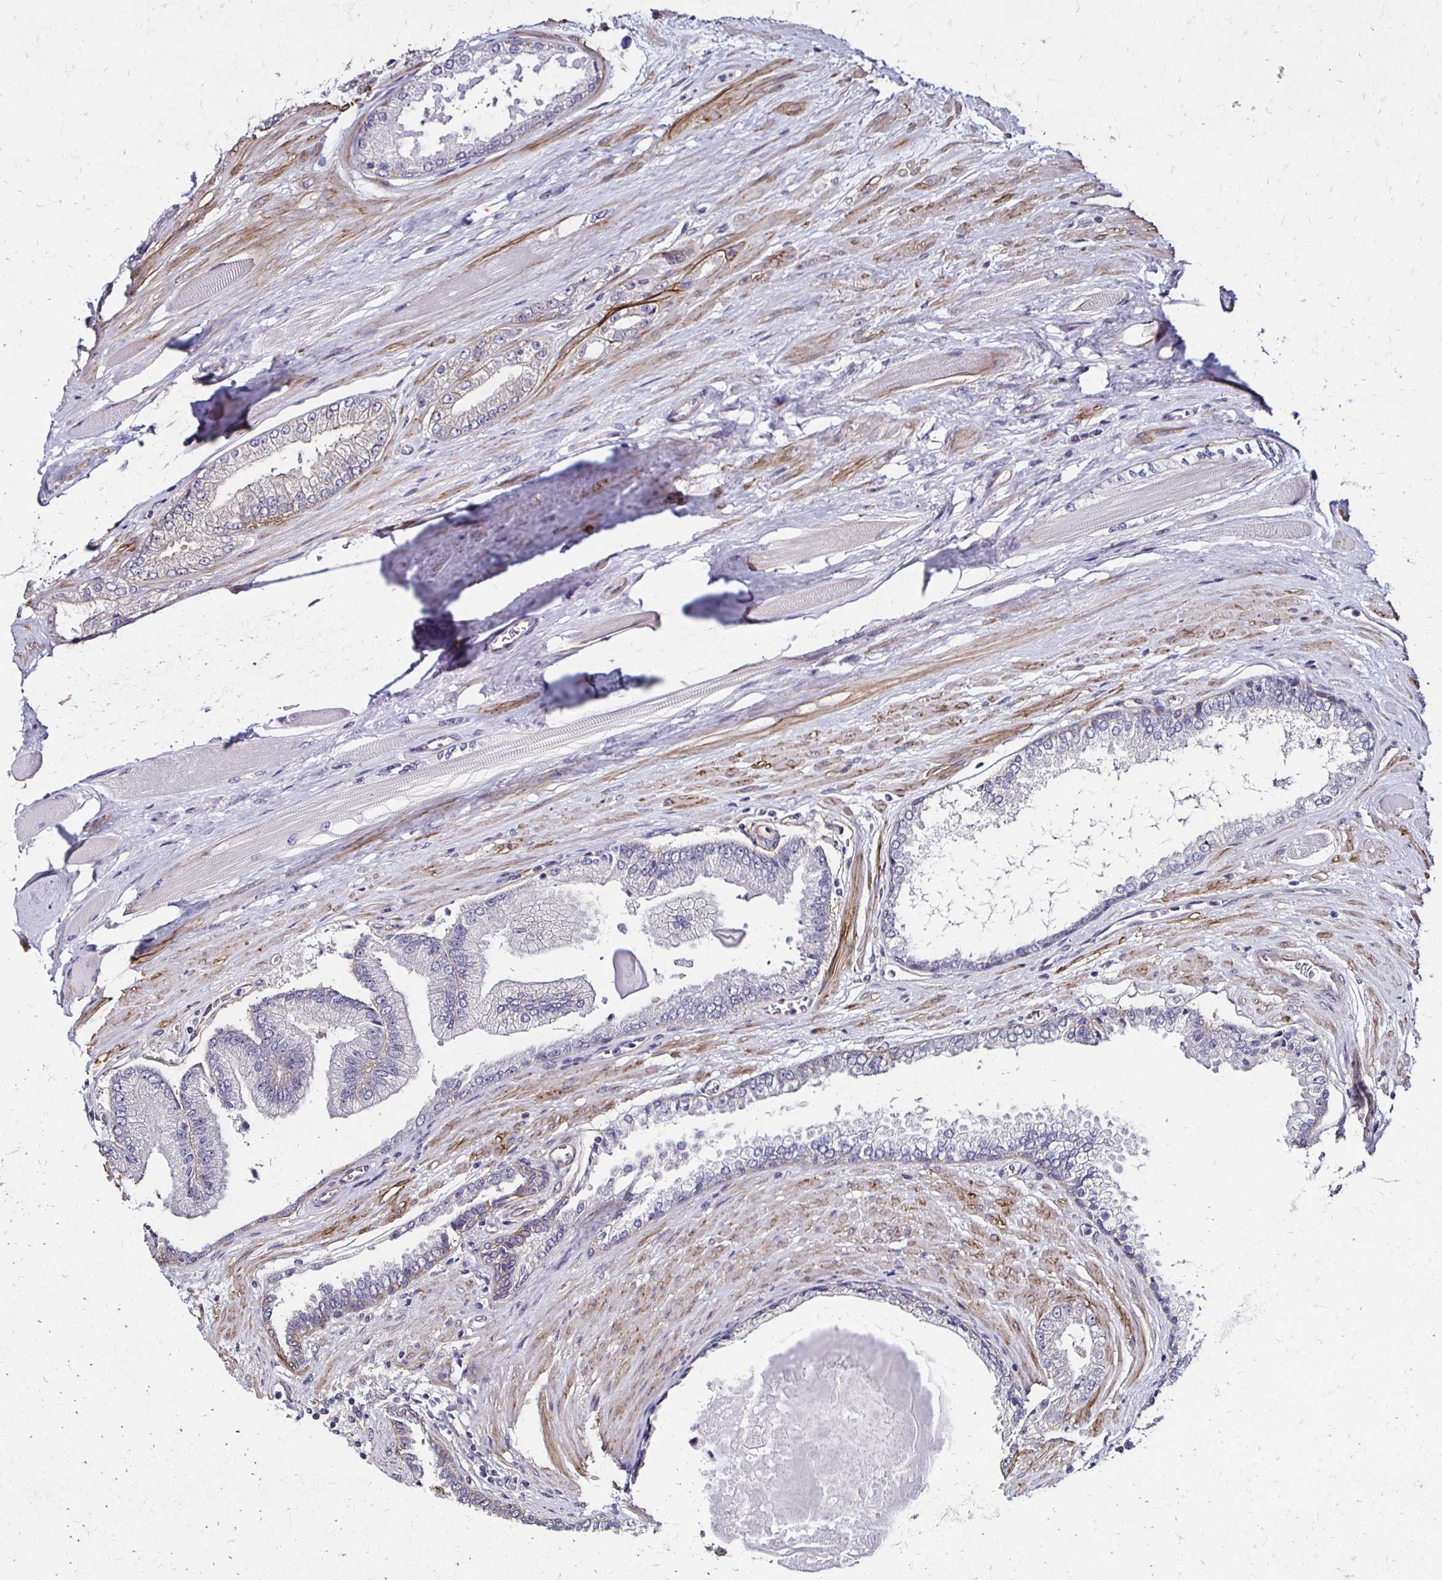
{"staining": {"intensity": "negative", "quantity": "none", "location": "none"}, "tissue": "prostate cancer", "cell_type": "Tumor cells", "image_type": "cancer", "snomed": [{"axis": "morphology", "description": "Adenocarcinoma, Low grade"}, {"axis": "topography", "description": "Prostate"}], "caption": "DAB (3,3'-diaminobenzidine) immunohistochemical staining of low-grade adenocarcinoma (prostate) demonstrates no significant staining in tumor cells. Brightfield microscopy of IHC stained with DAB (3,3'-diaminobenzidine) (brown) and hematoxylin (blue), captured at high magnification.", "gene": "ITGB1", "patient": {"sex": "male", "age": 67}}